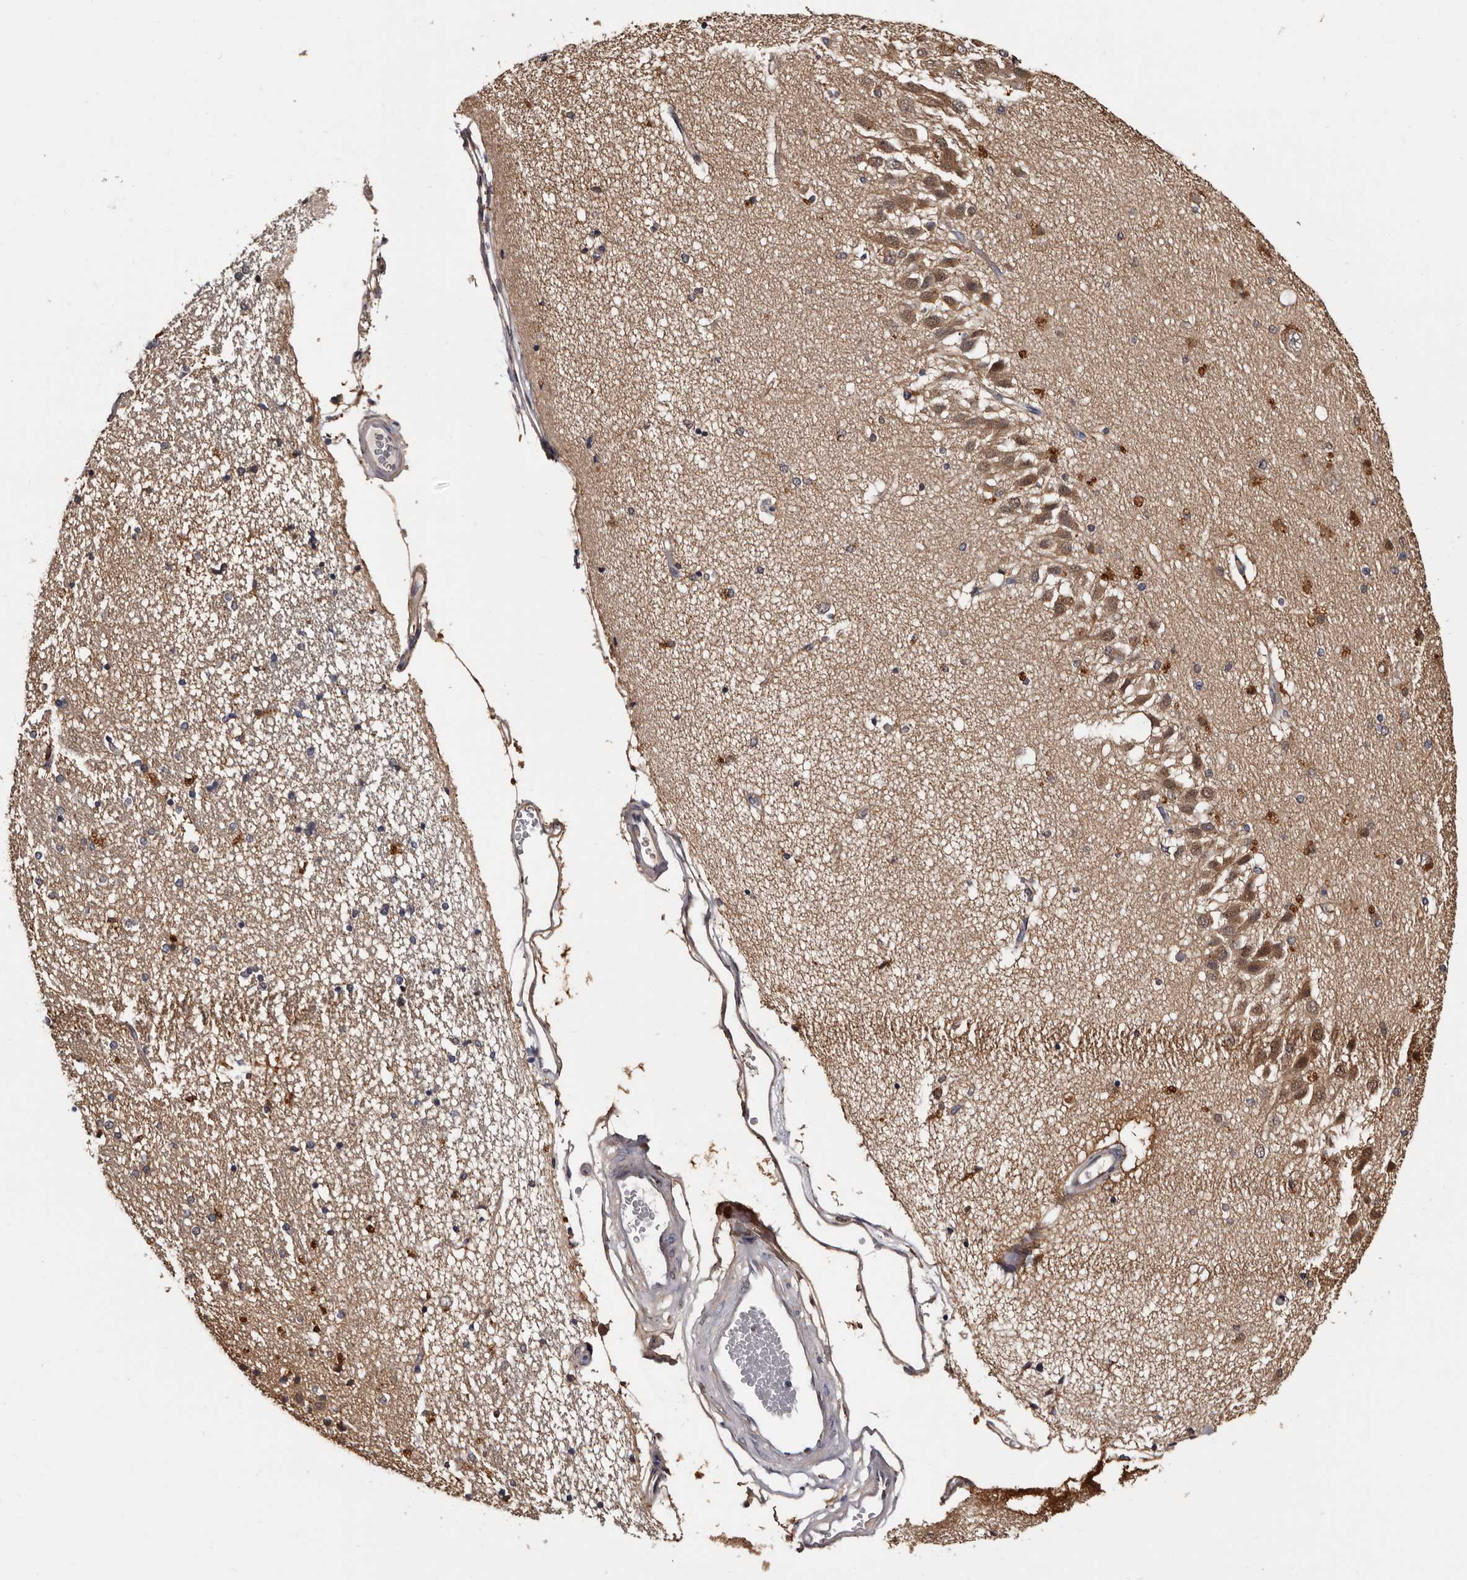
{"staining": {"intensity": "weak", "quantity": "<25%", "location": "cytoplasmic/membranous"}, "tissue": "hippocampus", "cell_type": "Glial cells", "image_type": "normal", "snomed": [{"axis": "morphology", "description": "Normal tissue, NOS"}, {"axis": "topography", "description": "Hippocampus"}], "caption": "Immunohistochemistry photomicrograph of unremarkable human hippocampus stained for a protein (brown), which exhibits no expression in glial cells.", "gene": "DNPH1", "patient": {"sex": "female", "age": 54}}